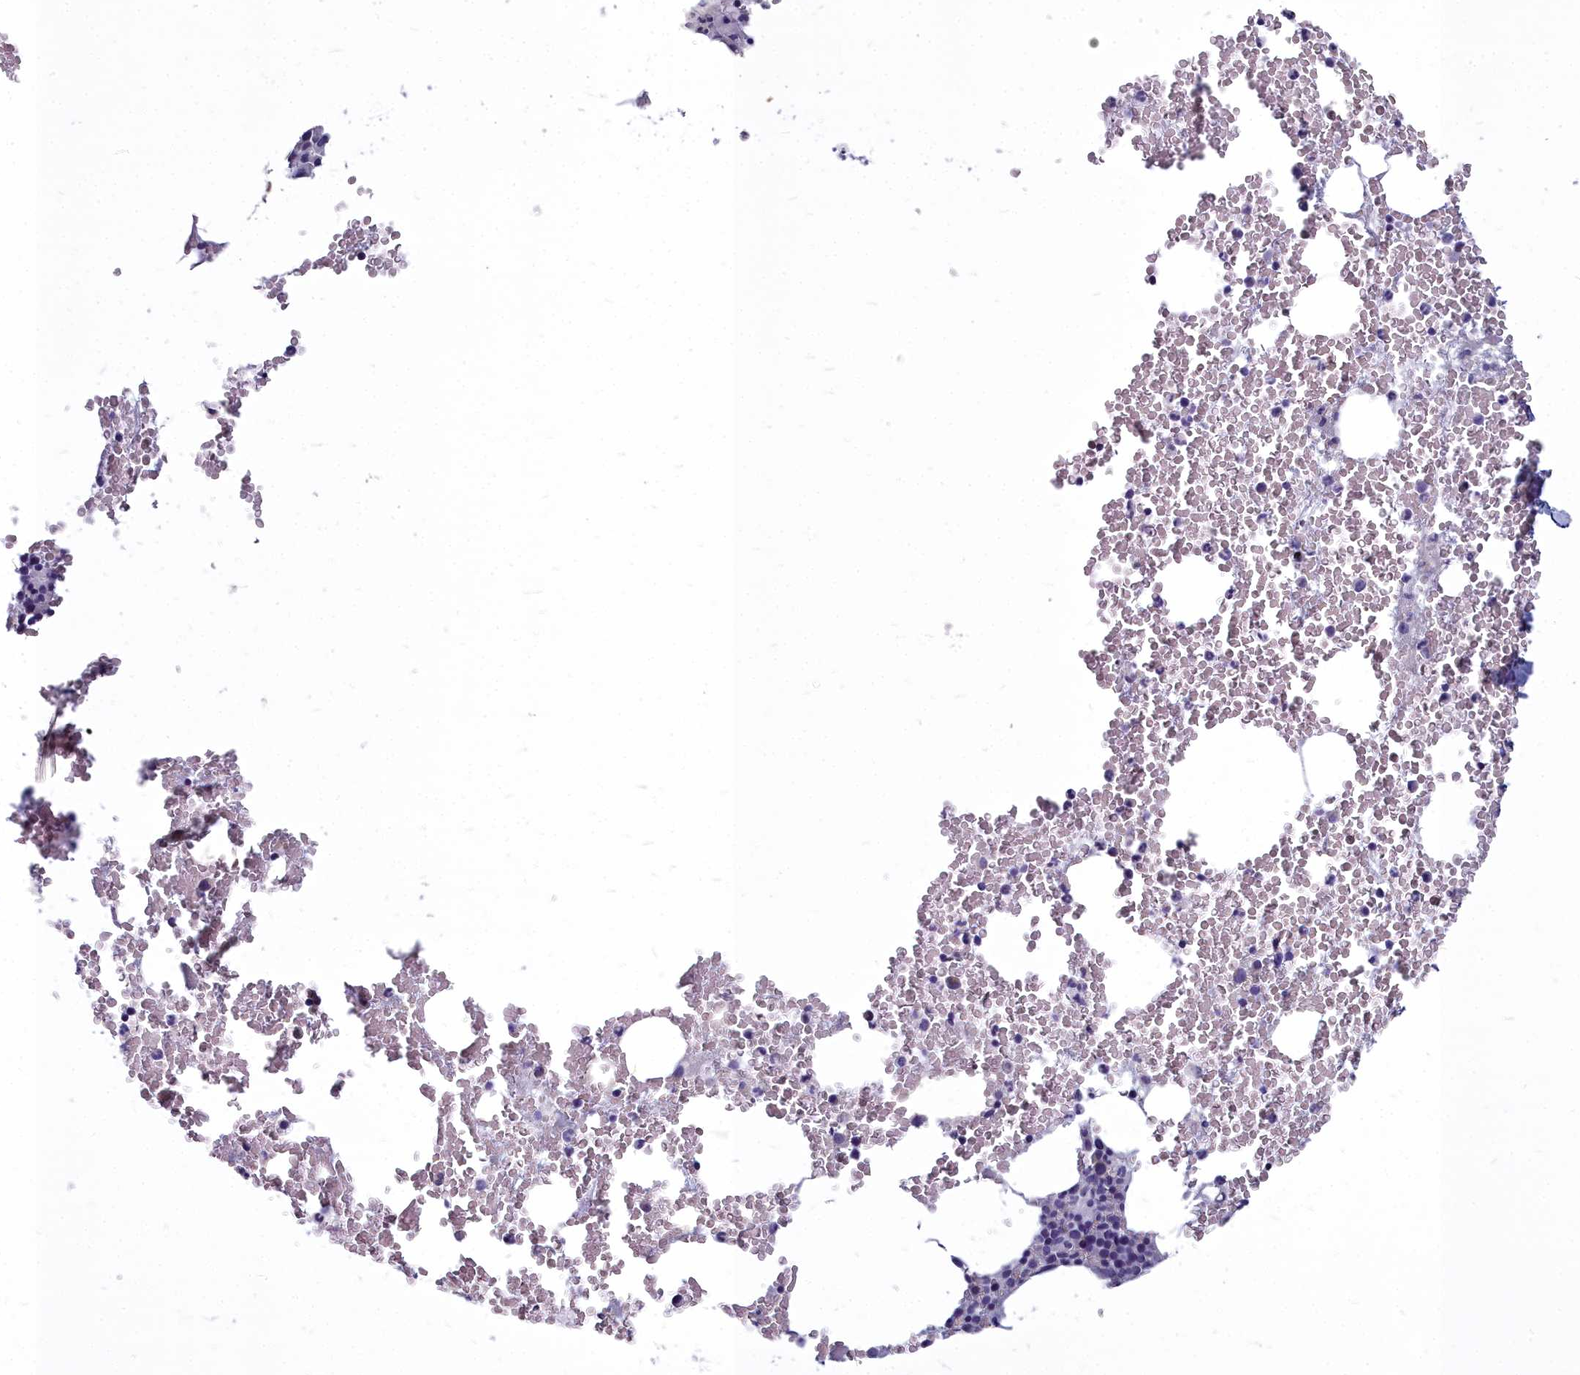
{"staining": {"intensity": "negative", "quantity": "none", "location": "none"}, "tissue": "bone marrow", "cell_type": "Hematopoietic cells", "image_type": "normal", "snomed": [{"axis": "morphology", "description": "Normal tissue, NOS"}, {"axis": "morphology", "description": "Inflammation, NOS"}, {"axis": "topography", "description": "Bone marrow"}], "caption": "High magnification brightfield microscopy of normal bone marrow stained with DAB (3,3'-diaminobenzidine) (brown) and counterstained with hematoxylin (blue): hematopoietic cells show no significant positivity. (Stains: DAB IHC with hematoxylin counter stain, Microscopy: brightfield microscopy at high magnification).", "gene": "COX20", "patient": {"sex": "female", "age": 78}}